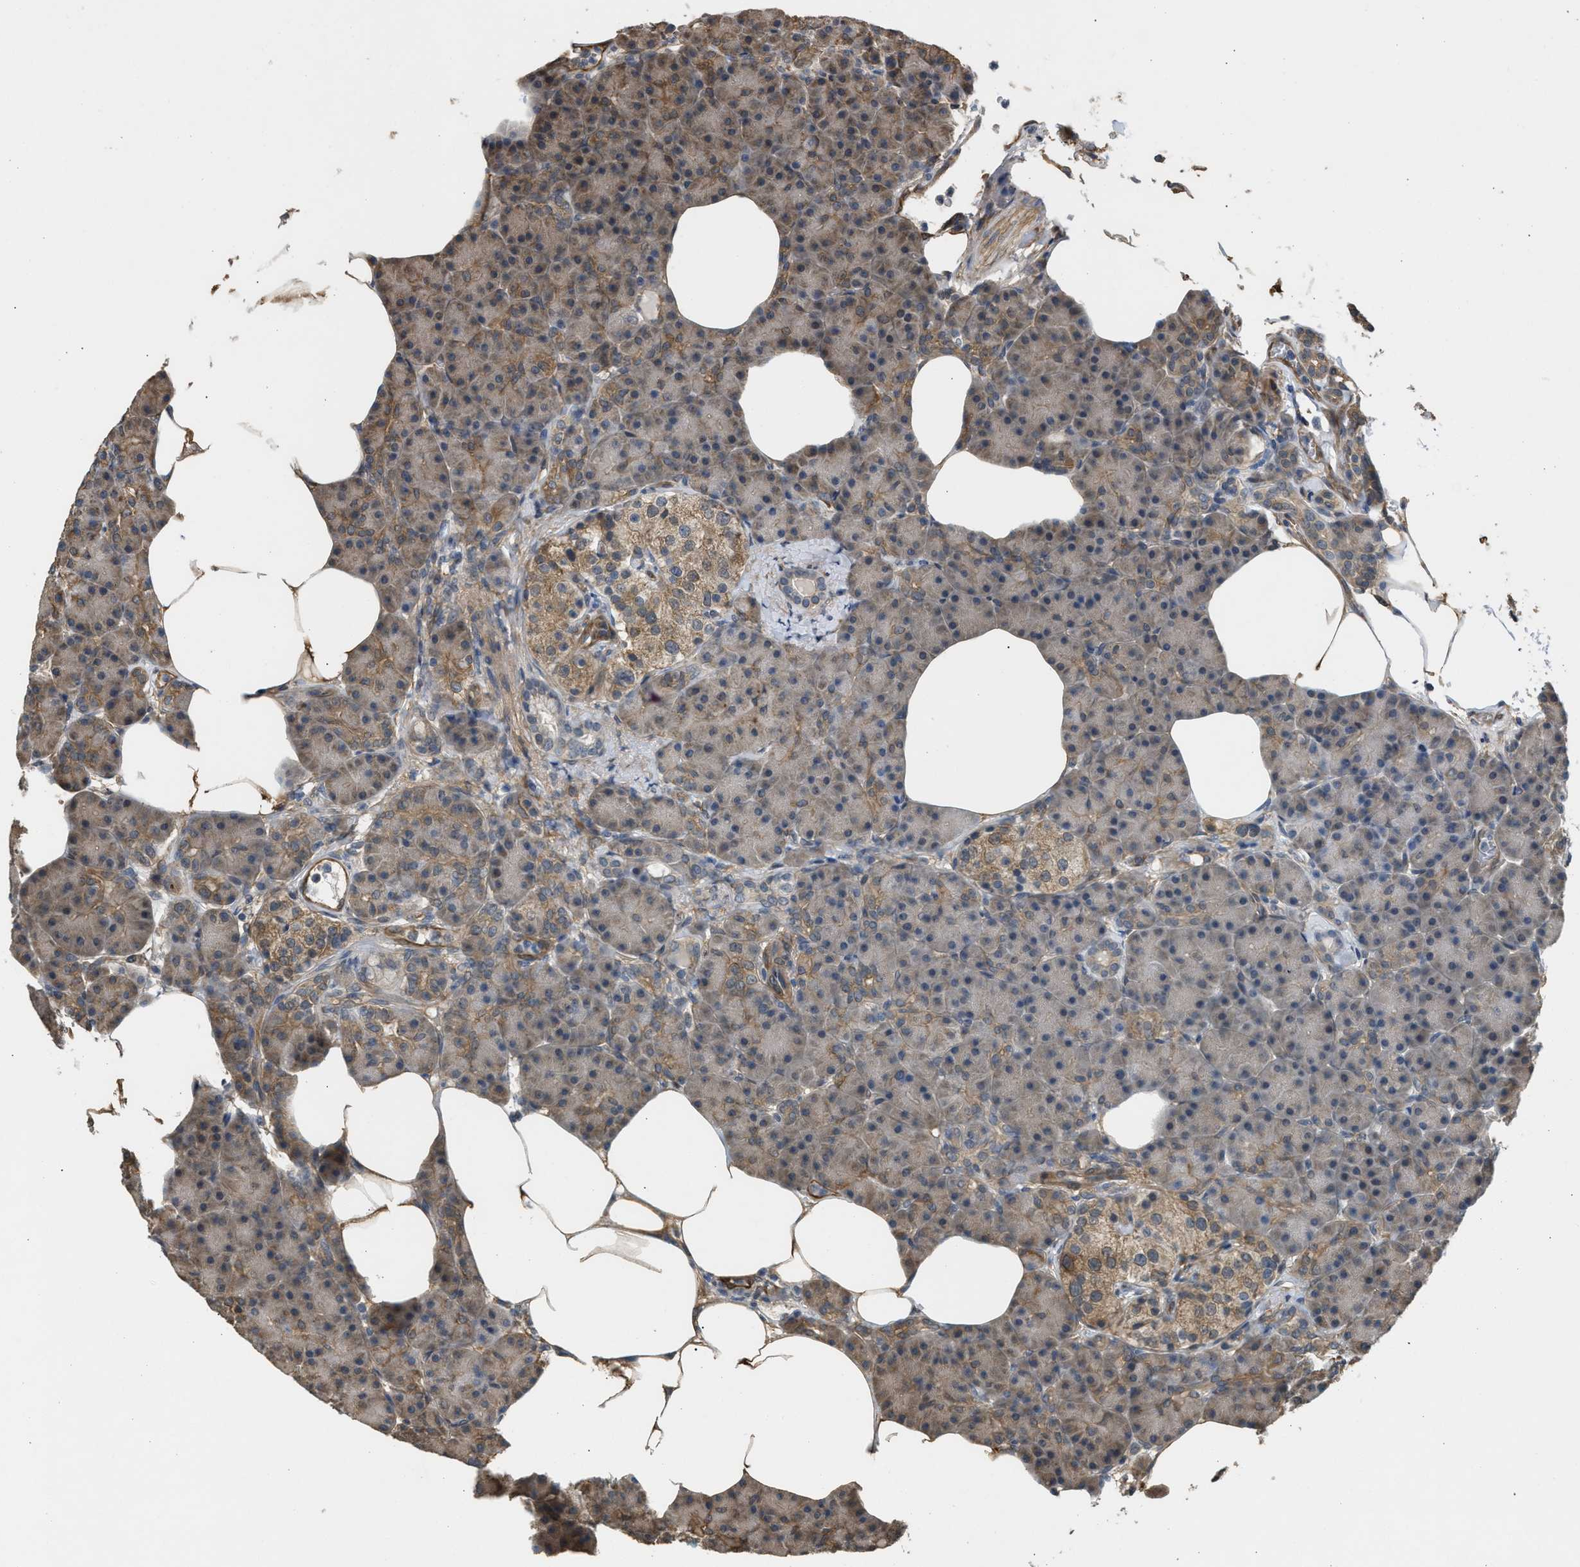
{"staining": {"intensity": "moderate", "quantity": "<25%", "location": "cytoplasmic/membranous"}, "tissue": "pancreas", "cell_type": "Exocrine glandular cells", "image_type": "normal", "snomed": [{"axis": "morphology", "description": "Normal tissue, NOS"}, {"axis": "topography", "description": "Pancreas"}], "caption": "DAB immunohistochemical staining of benign pancreas displays moderate cytoplasmic/membranous protein expression in approximately <25% of exocrine glandular cells. (DAB IHC with brightfield microscopy, high magnification).", "gene": "BAG3", "patient": {"sex": "female", "age": 70}}